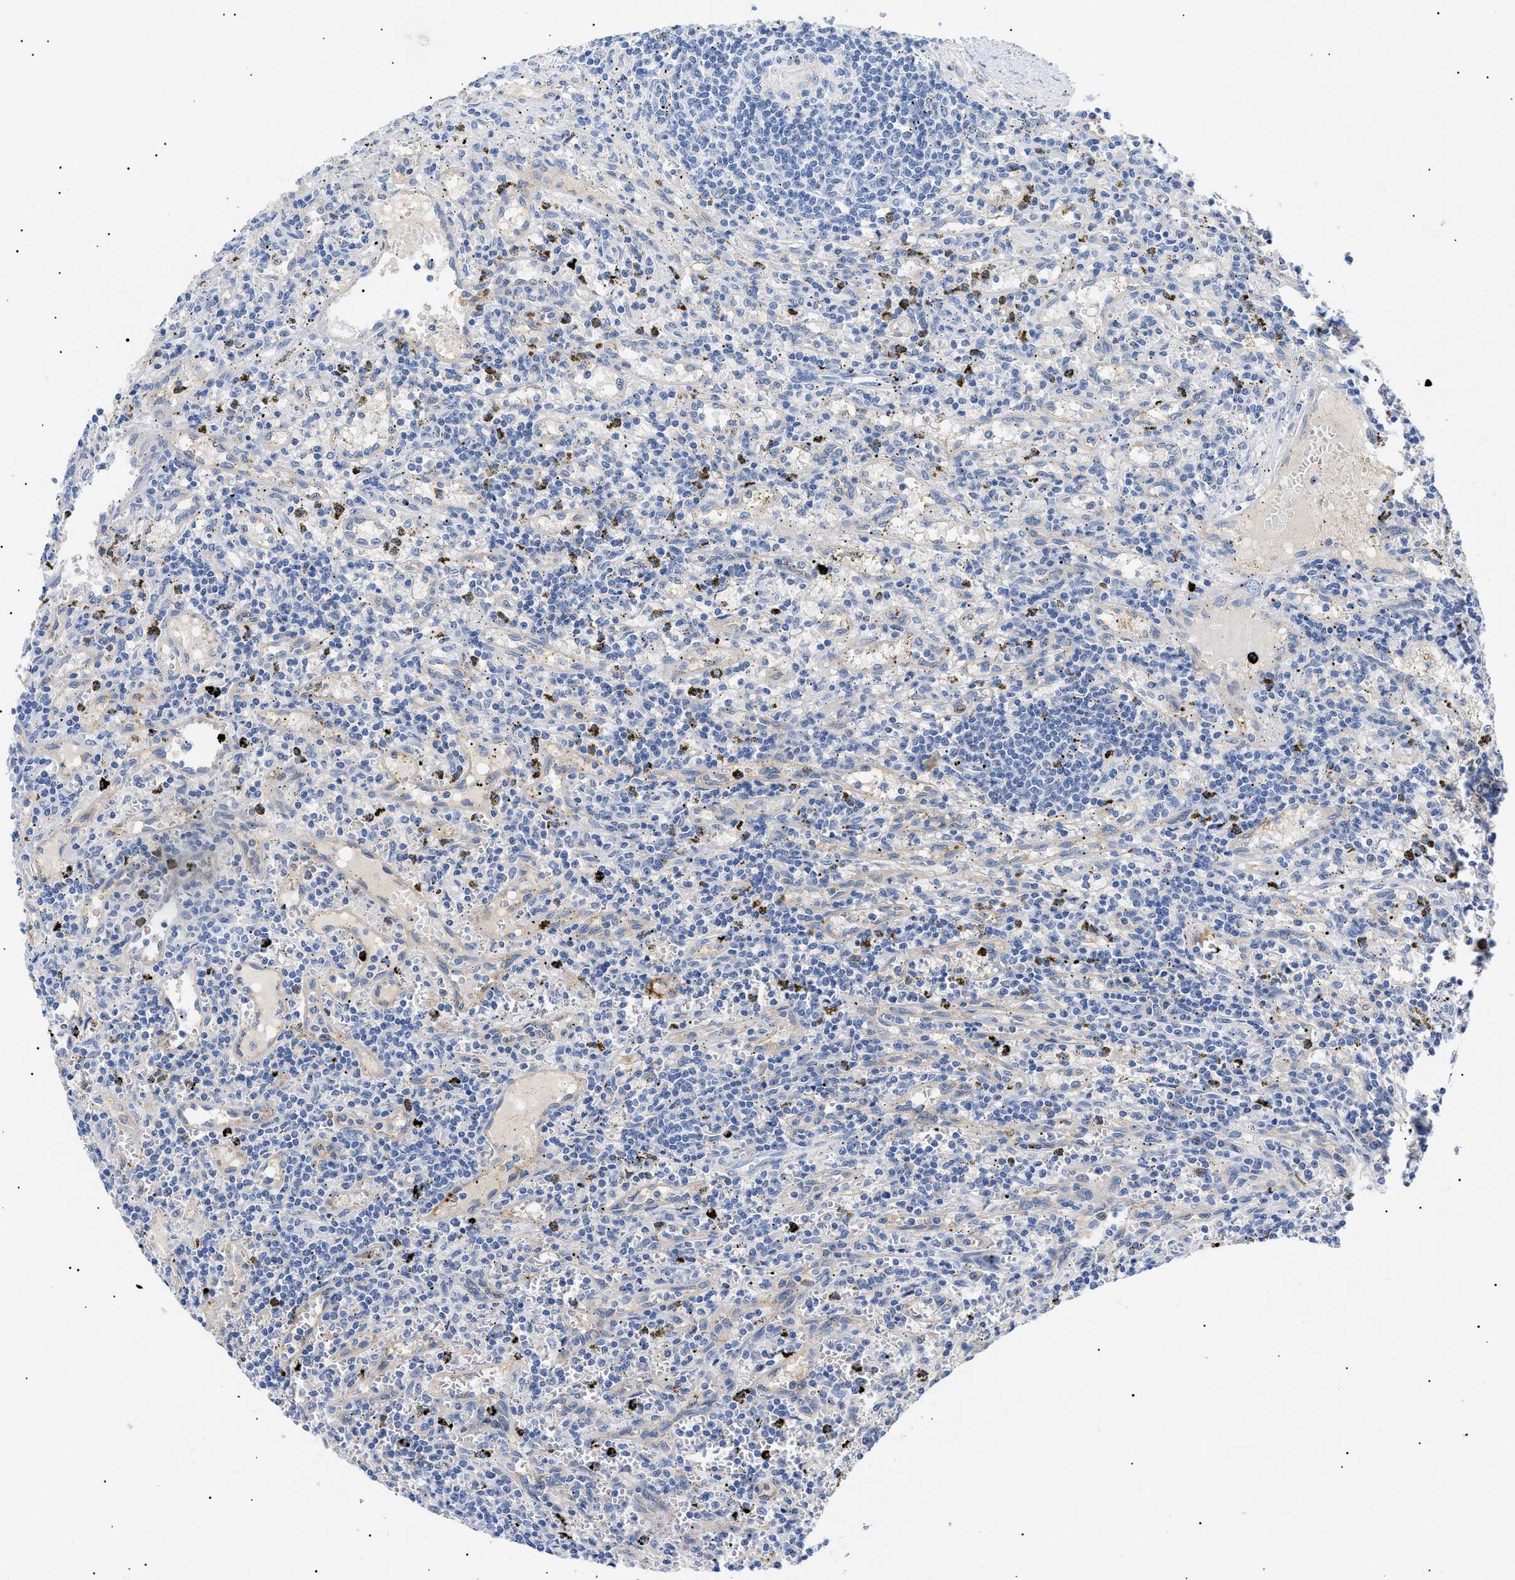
{"staining": {"intensity": "negative", "quantity": "none", "location": "none"}, "tissue": "lymphoma", "cell_type": "Tumor cells", "image_type": "cancer", "snomed": [{"axis": "morphology", "description": "Malignant lymphoma, non-Hodgkin's type, Low grade"}, {"axis": "topography", "description": "Spleen"}], "caption": "The immunohistochemistry (IHC) photomicrograph has no significant staining in tumor cells of malignant lymphoma, non-Hodgkin's type (low-grade) tissue.", "gene": "ACKR1", "patient": {"sex": "male", "age": 76}}